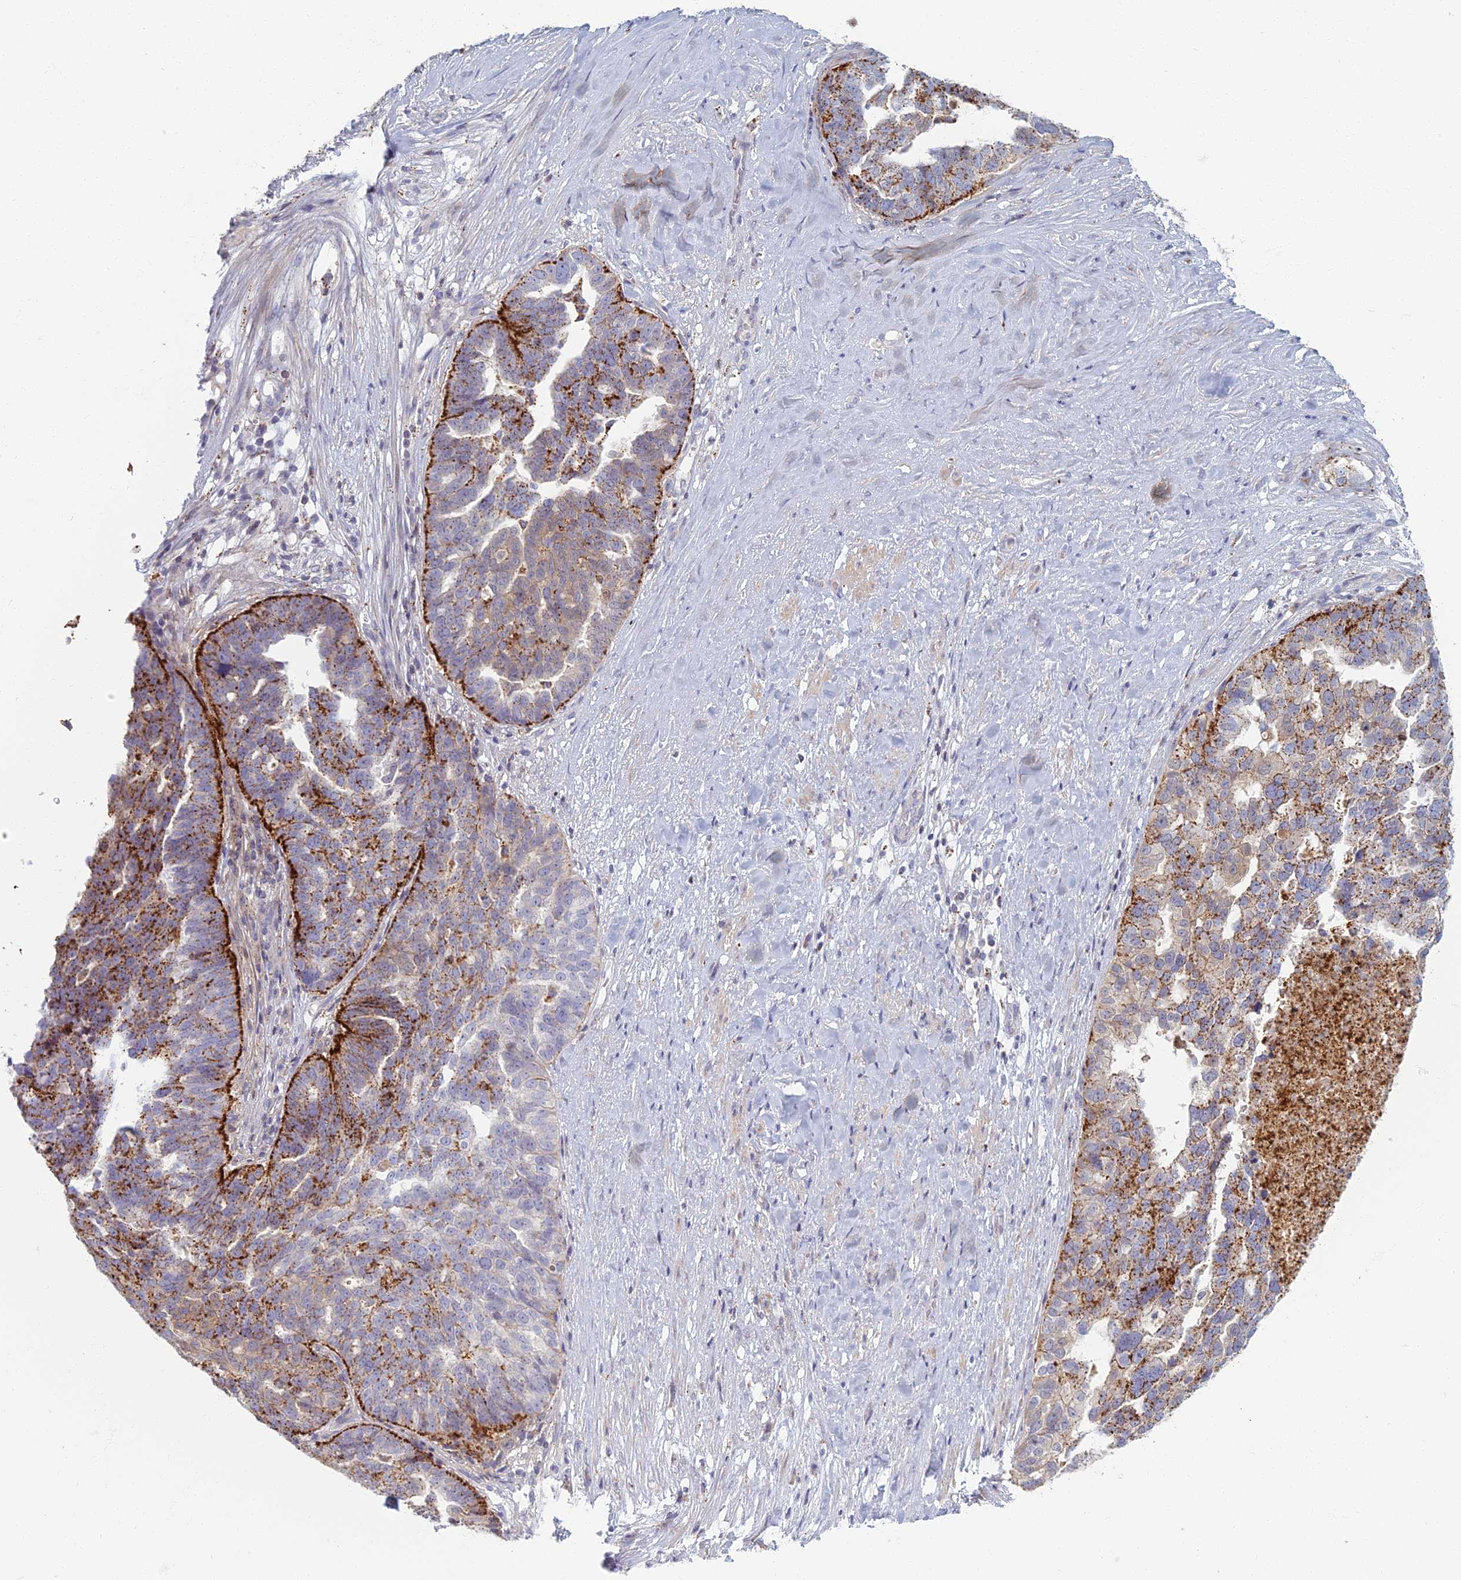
{"staining": {"intensity": "moderate", "quantity": ">75%", "location": "cytoplasmic/membranous"}, "tissue": "ovarian cancer", "cell_type": "Tumor cells", "image_type": "cancer", "snomed": [{"axis": "morphology", "description": "Cystadenocarcinoma, serous, NOS"}, {"axis": "topography", "description": "Ovary"}], "caption": "The image displays a brown stain indicating the presence of a protein in the cytoplasmic/membranous of tumor cells in ovarian serous cystadenocarcinoma. The protein of interest is shown in brown color, while the nuclei are stained blue.", "gene": "CHMP4B", "patient": {"sex": "female", "age": 59}}